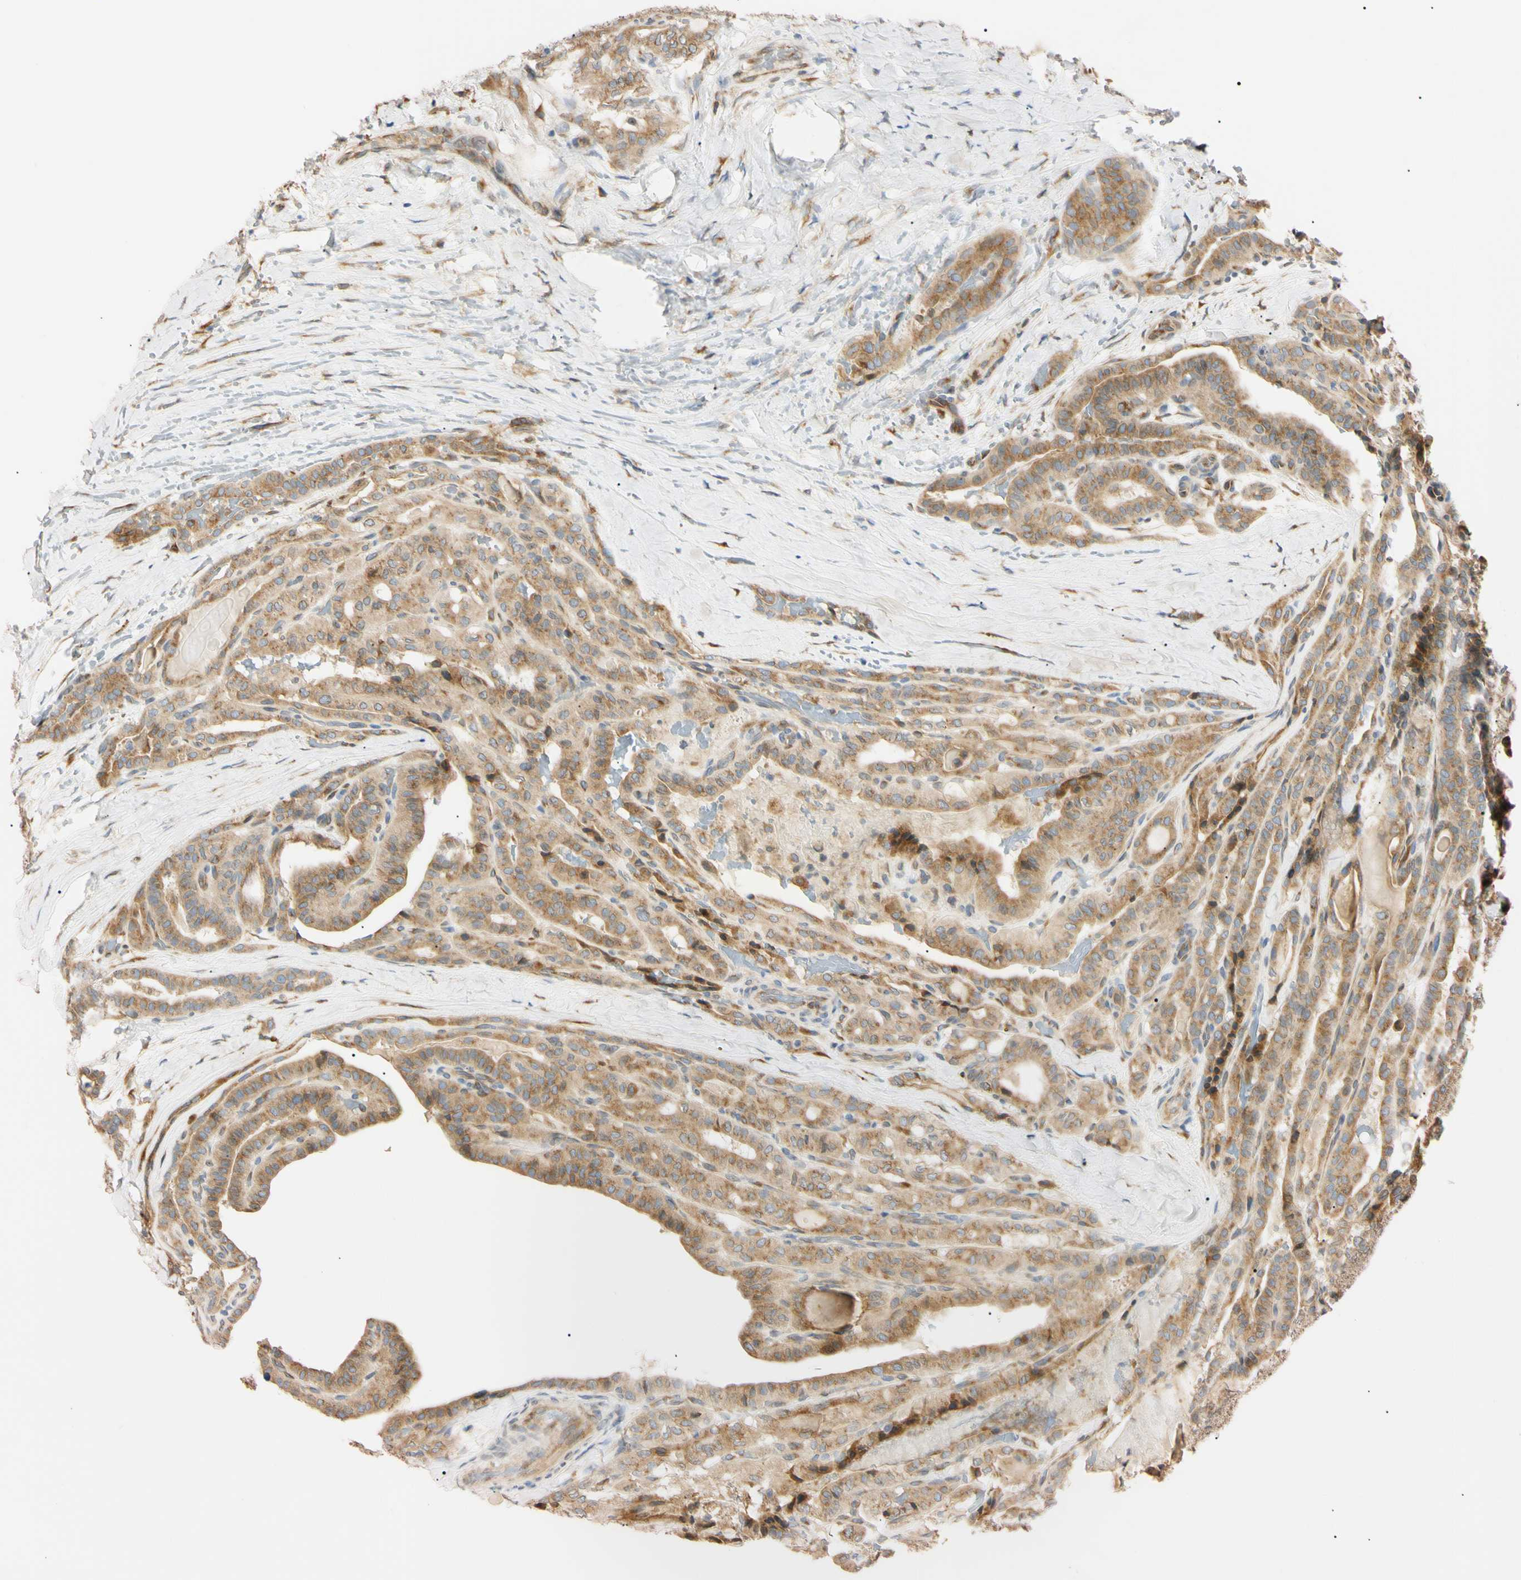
{"staining": {"intensity": "moderate", "quantity": ">75%", "location": "cytoplasmic/membranous"}, "tissue": "thyroid cancer", "cell_type": "Tumor cells", "image_type": "cancer", "snomed": [{"axis": "morphology", "description": "Papillary adenocarcinoma, NOS"}, {"axis": "topography", "description": "Thyroid gland"}], "caption": "Thyroid papillary adenocarcinoma stained for a protein exhibits moderate cytoplasmic/membranous positivity in tumor cells. Using DAB (3,3'-diaminobenzidine) (brown) and hematoxylin (blue) stains, captured at high magnification using brightfield microscopy.", "gene": "IER3IP1", "patient": {"sex": "male", "age": 77}}